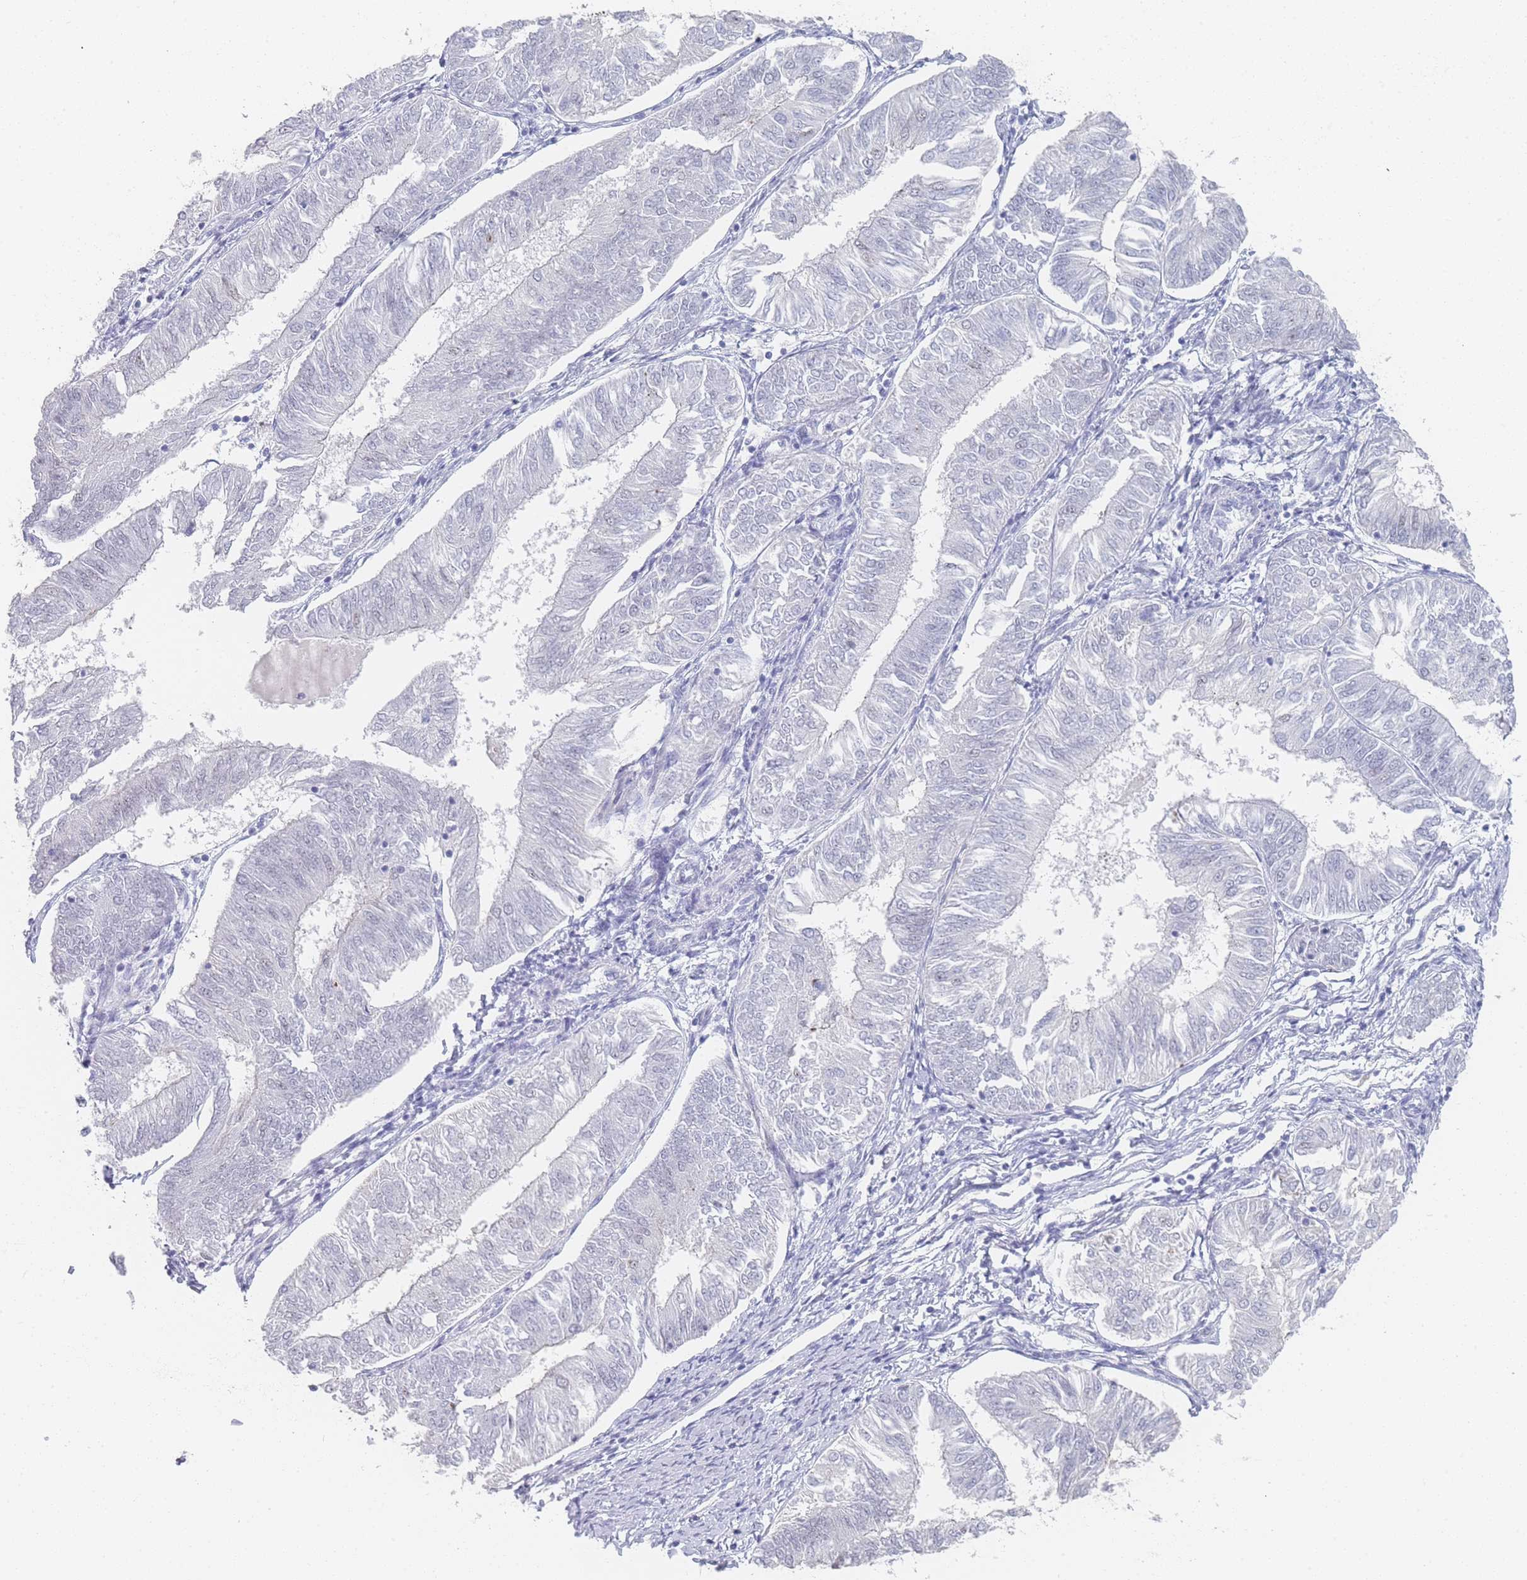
{"staining": {"intensity": "negative", "quantity": "none", "location": "none"}, "tissue": "endometrial cancer", "cell_type": "Tumor cells", "image_type": "cancer", "snomed": [{"axis": "morphology", "description": "Adenocarcinoma, NOS"}, {"axis": "topography", "description": "Endometrium"}], "caption": "Endometrial cancer was stained to show a protein in brown. There is no significant expression in tumor cells.", "gene": "IMPG1", "patient": {"sex": "female", "age": 58}}